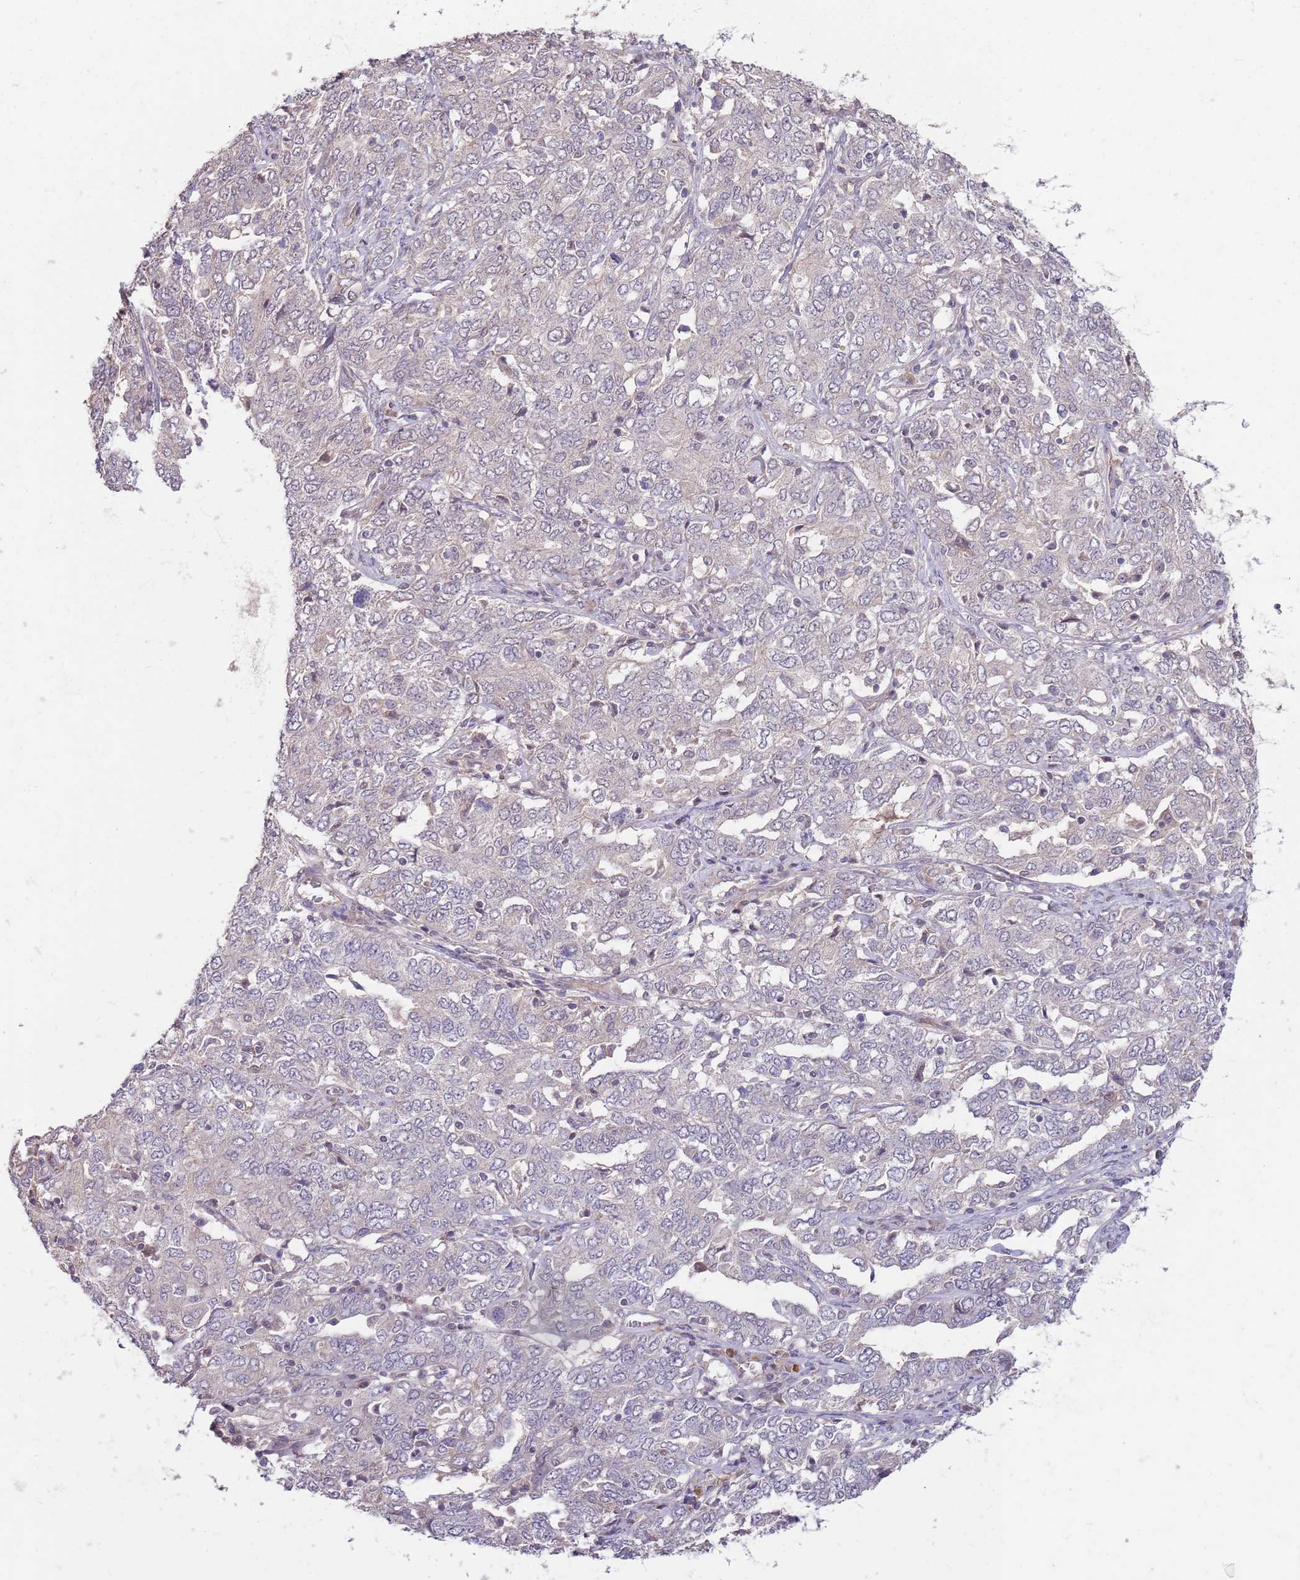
{"staining": {"intensity": "negative", "quantity": "none", "location": "none"}, "tissue": "ovarian cancer", "cell_type": "Tumor cells", "image_type": "cancer", "snomed": [{"axis": "morphology", "description": "Carcinoma, endometroid"}, {"axis": "topography", "description": "Ovary"}], "caption": "Histopathology image shows no significant protein expression in tumor cells of ovarian cancer. The staining is performed using DAB (3,3'-diaminobenzidine) brown chromogen with nuclei counter-stained in using hematoxylin.", "gene": "MEI1", "patient": {"sex": "female", "age": 62}}